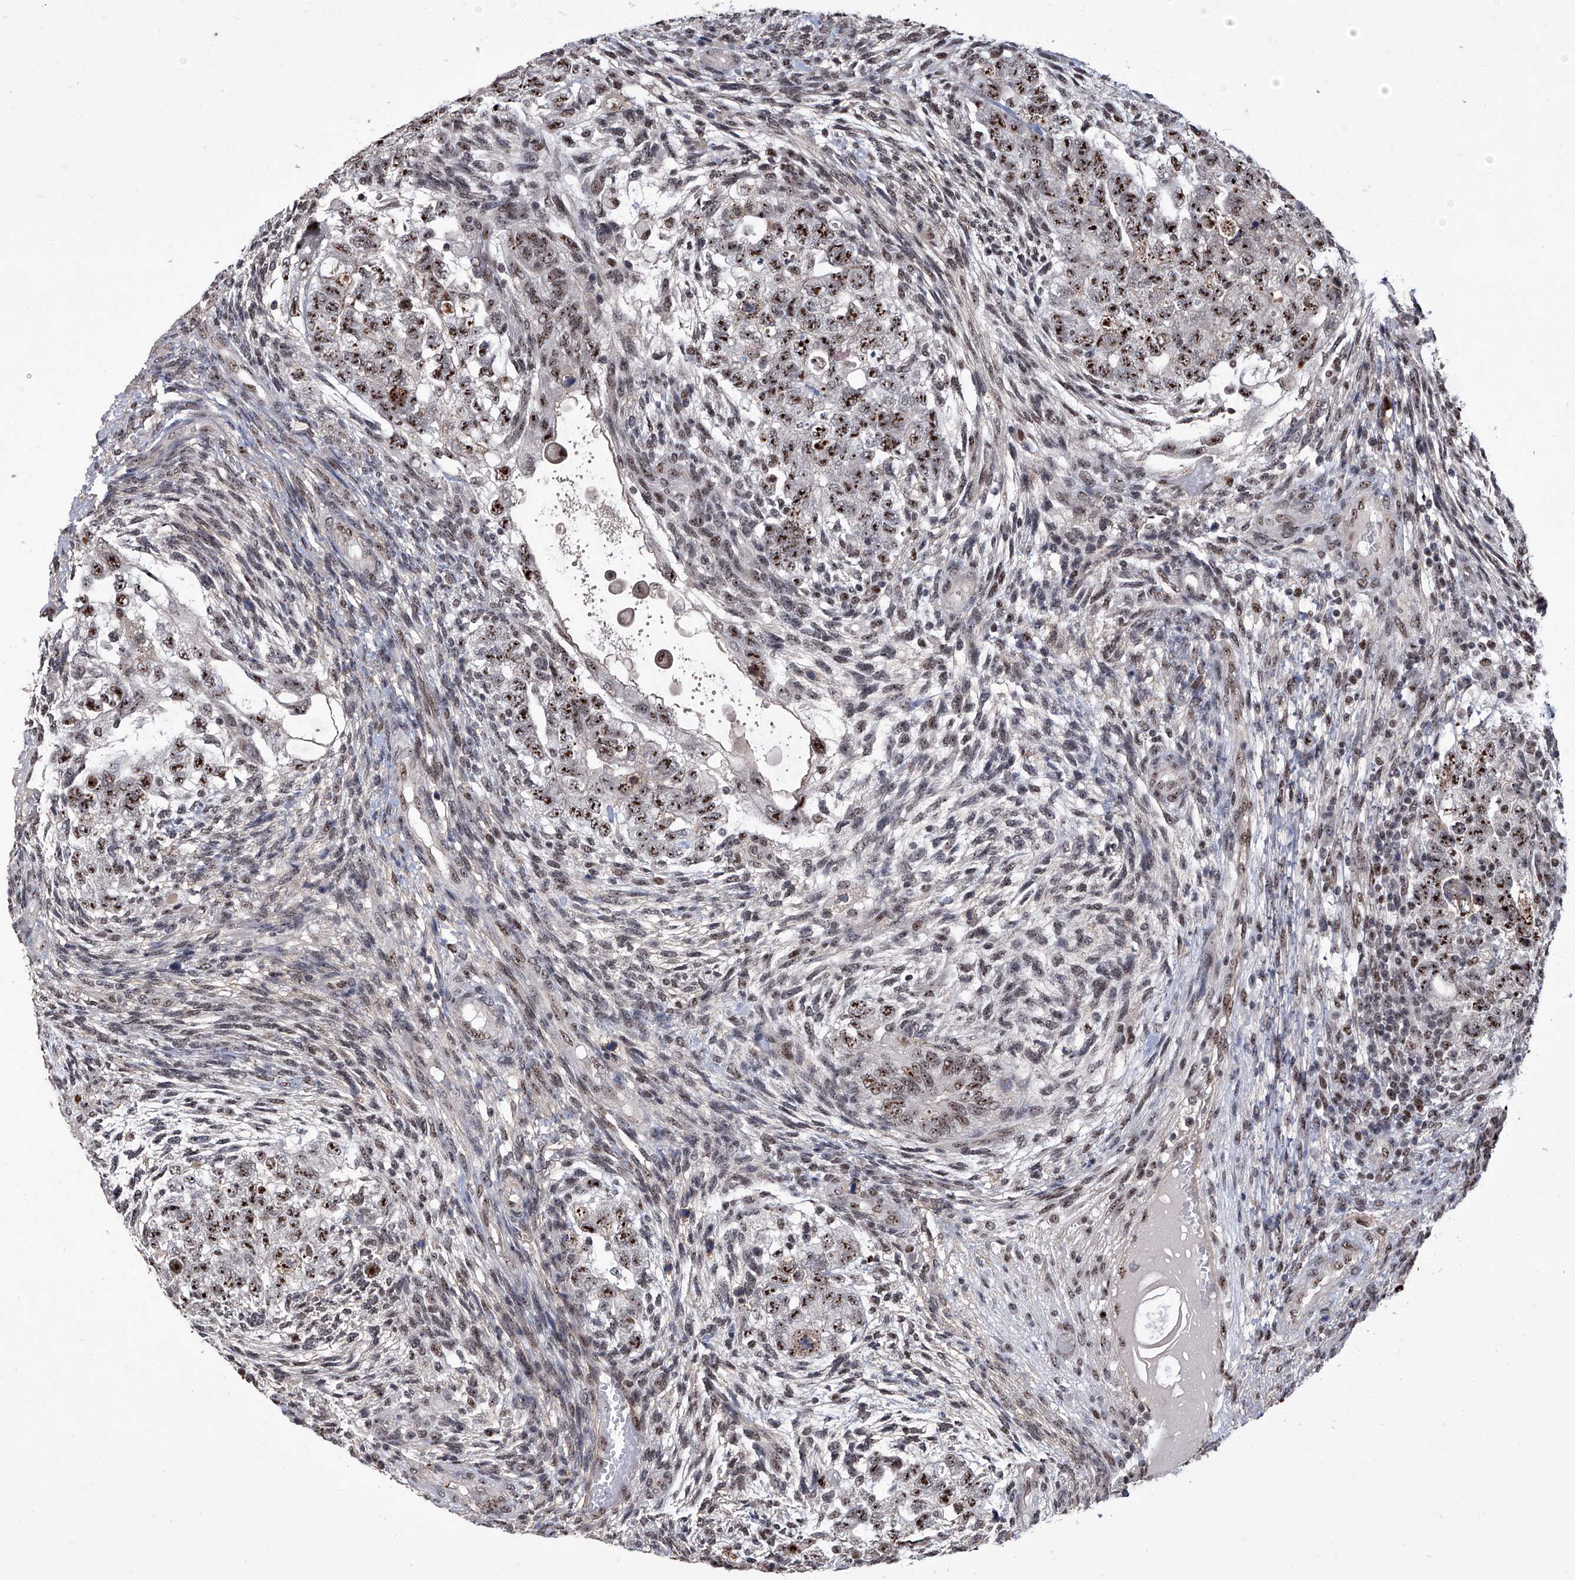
{"staining": {"intensity": "strong", "quantity": ">75%", "location": "nuclear"}, "tissue": "testis cancer", "cell_type": "Tumor cells", "image_type": "cancer", "snomed": [{"axis": "morphology", "description": "Carcinoma, Embryonal, NOS"}, {"axis": "topography", "description": "Testis"}], "caption": "This is a photomicrograph of immunohistochemistry (IHC) staining of testis cancer, which shows strong positivity in the nuclear of tumor cells.", "gene": "CMTR1", "patient": {"sex": "male", "age": 36}}